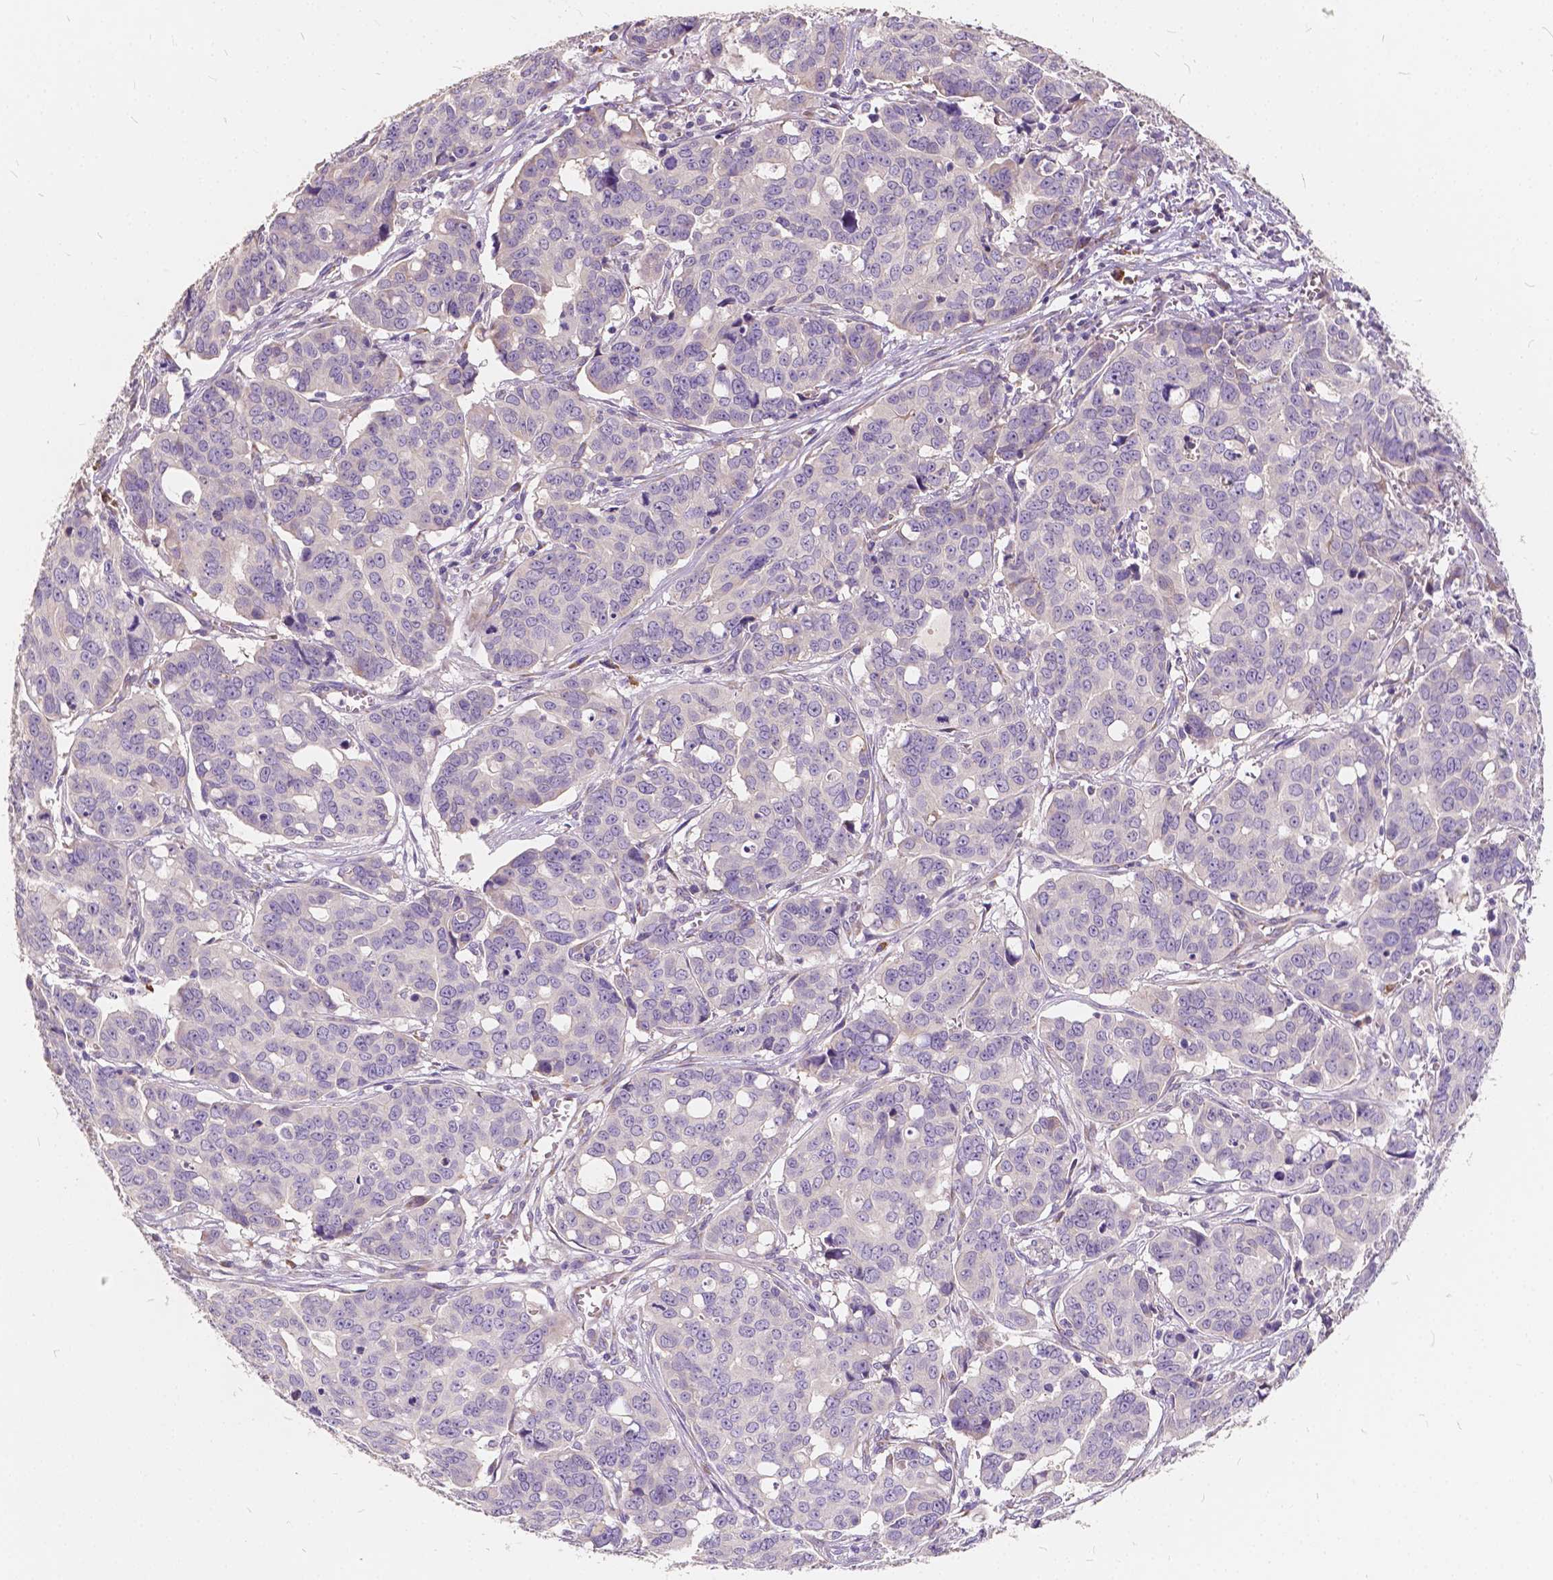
{"staining": {"intensity": "negative", "quantity": "none", "location": "none"}, "tissue": "ovarian cancer", "cell_type": "Tumor cells", "image_type": "cancer", "snomed": [{"axis": "morphology", "description": "Carcinoma, endometroid"}, {"axis": "topography", "description": "Ovary"}], "caption": "A micrograph of endometroid carcinoma (ovarian) stained for a protein exhibits no brown staining in tumor cells.", "gene": "SLC7A8", "patient": {"sex": "female", "age": 78}}